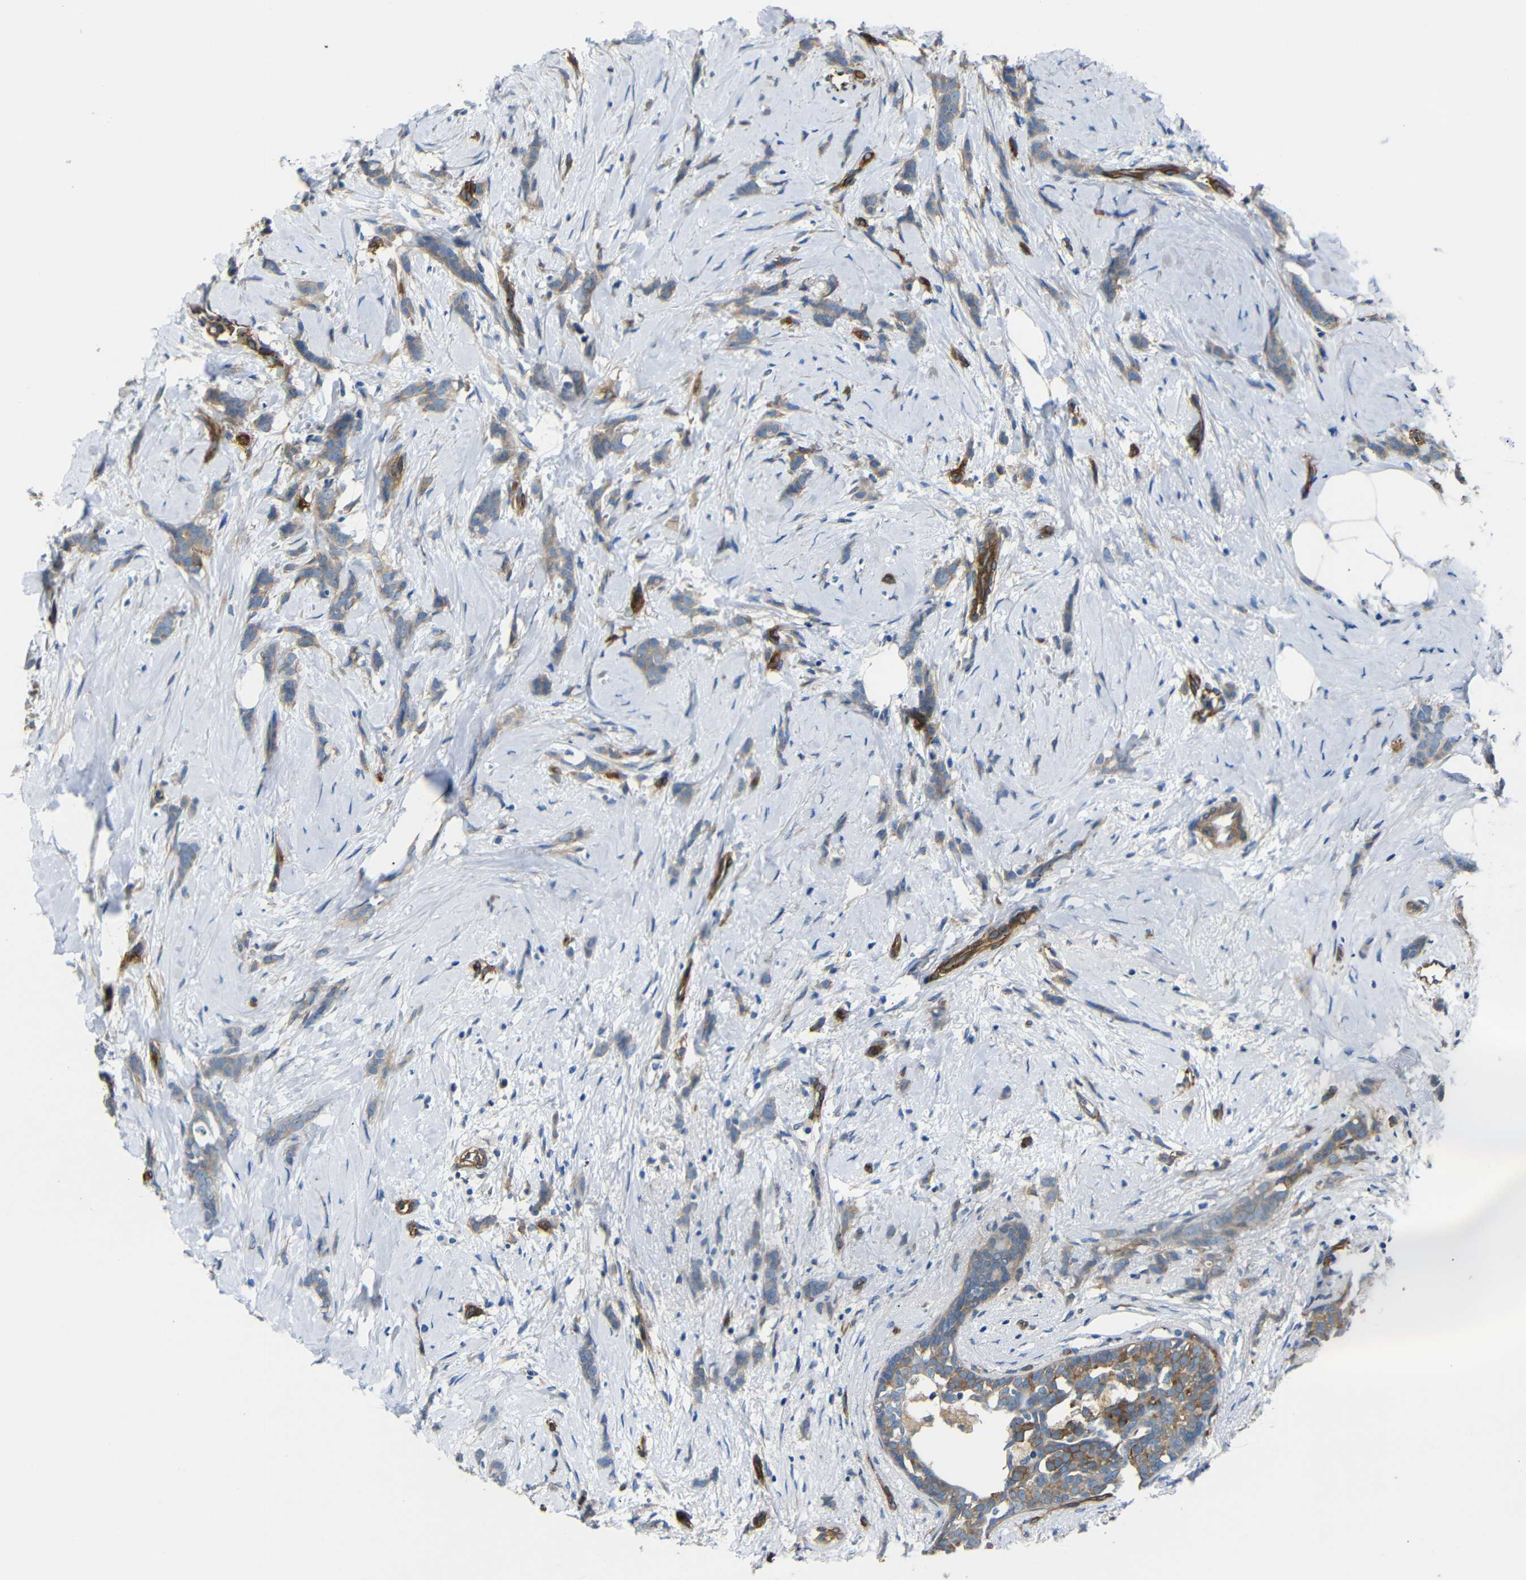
{"staining": {"intensity": "weak", "quantity": ">75%", "location": "cytoplasmic/membranous"}, "tissue": "breast cancer", "cell_type": "Tumor cells", "image_type": "cancer", "snomed": [{"axis": "morphology", "description": "Lobular carcinoma, in situ"}, {"axis": "morphology", "description": "Lobular carcinoma"}, {"axis": "topography", "description": "Breast"}], "caption": "The histopathology image shows a brown stain indicating the presence of a protein in the cytoplasmic/membranous of tumor cells in breast cancer (lobular carcinoma).", "gene": "MYO1B", "patient": {"sex": "female", "age": 41}}